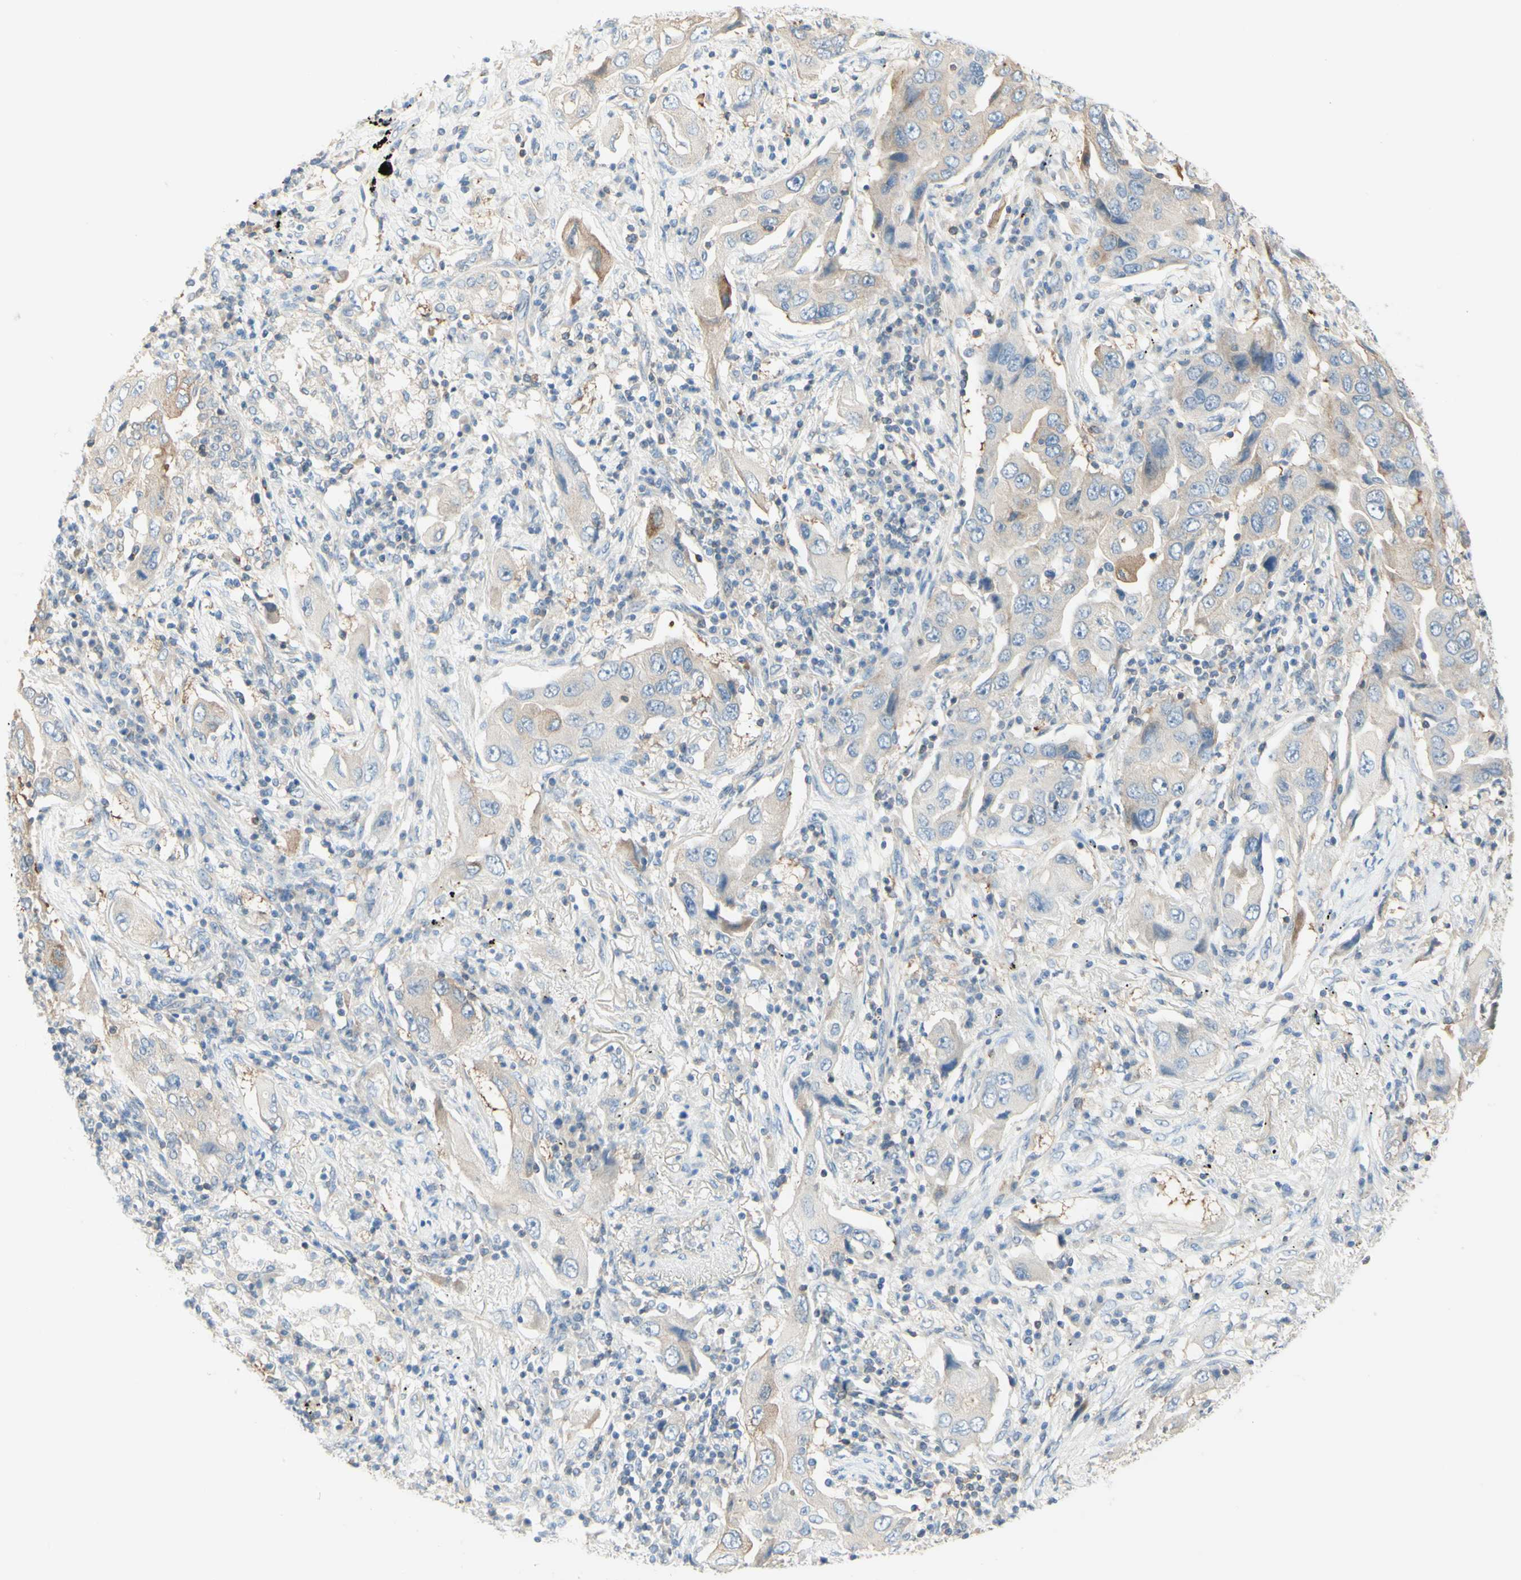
{"staining": {"intensity": "weak", "quantity": "<25%", "location": "cytoplasmic/membranous"}, "tissue": "lung cancer", "cell_type": "Tumor cells", "image_type": "cancer", "snomed": [{"axis": "morphology", "description": "Adenocarcinoma, NOS"}, {"axis": "topography", "description": "Lung"}], "caption": "Human adenocarcinoma (lung) stained for a protein using IHC demonstrates no positivity in tumor cells.", "gene": "MTM1", "patient": {"sex": "female", "age": 65}}